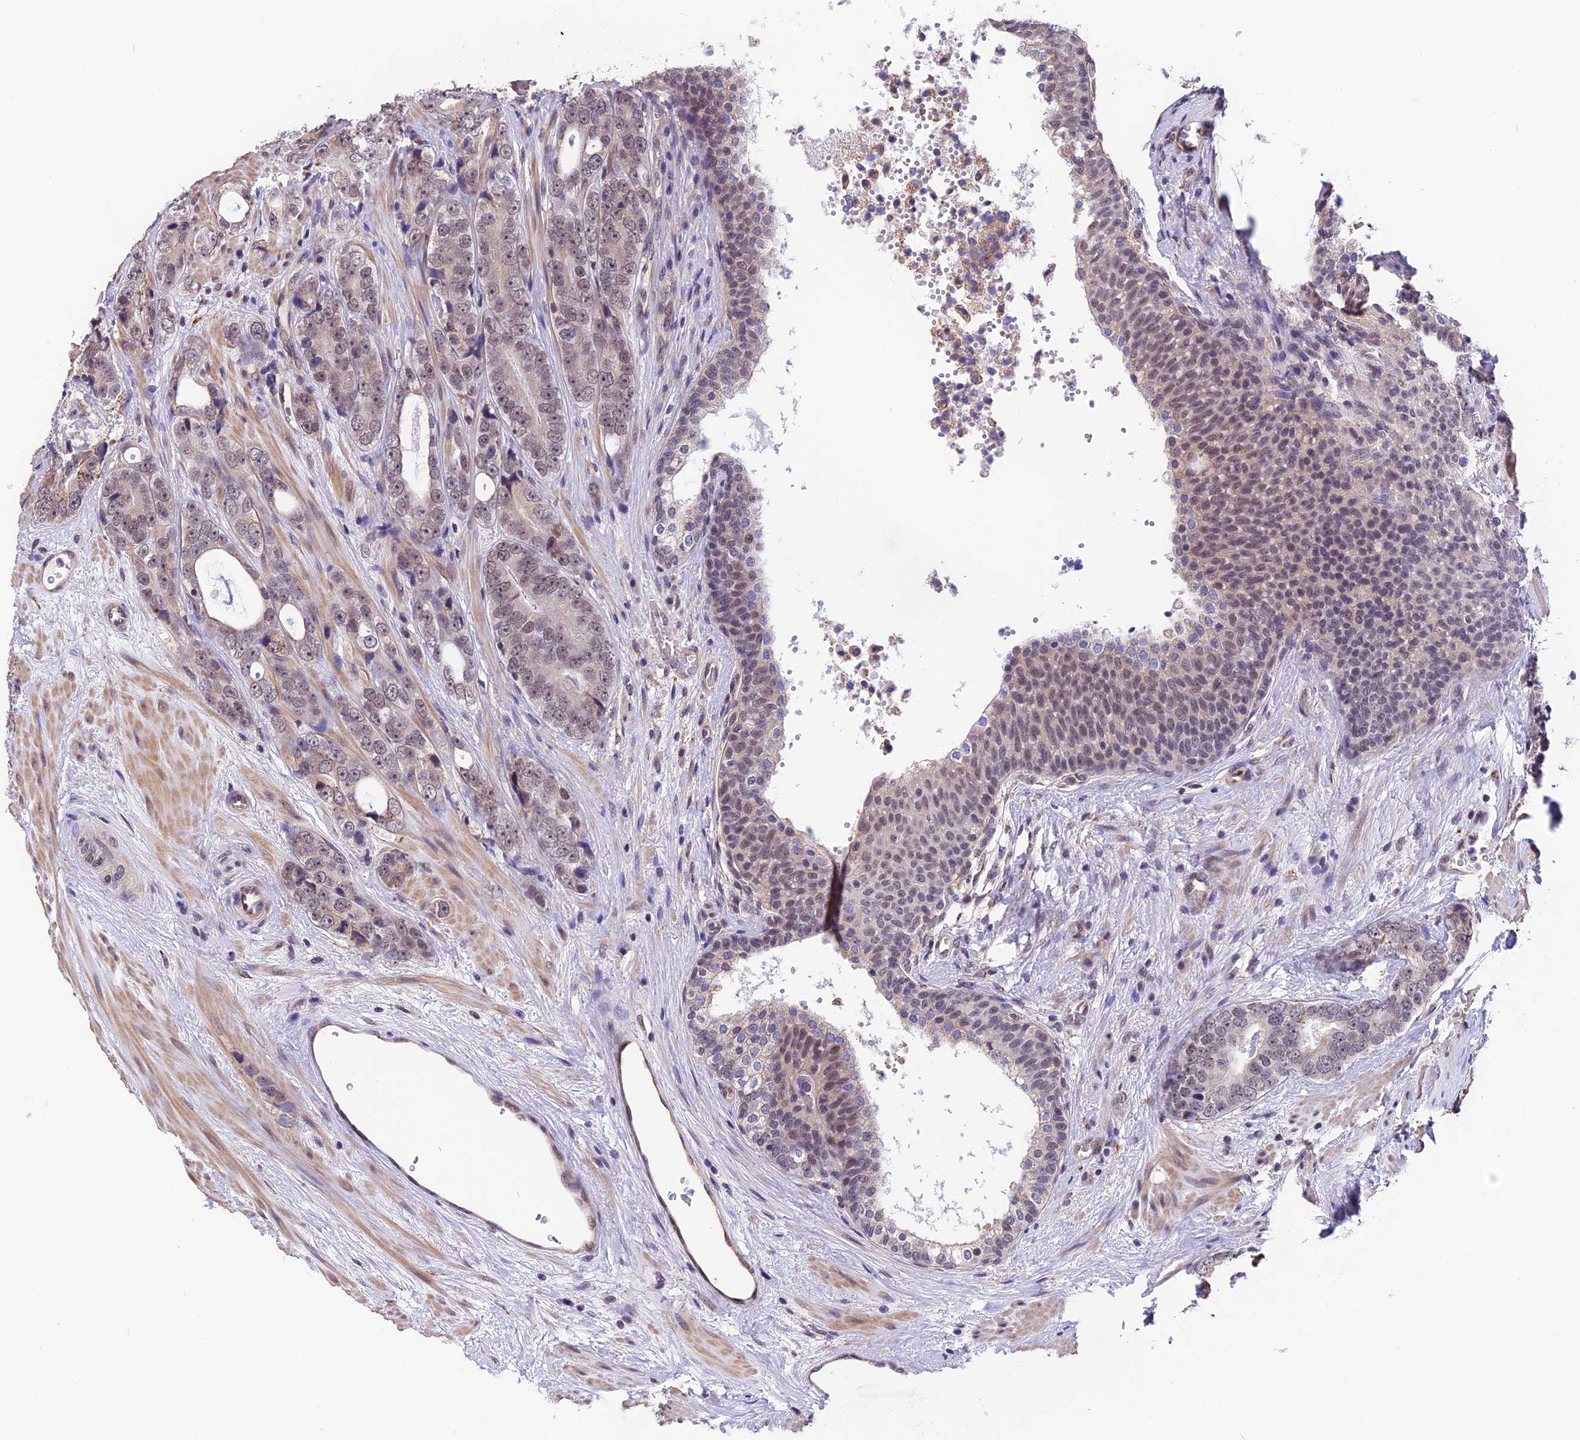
{"staining": {"intensity": "weak", "quantity": "25%-75%", "location": "nuclear"}, "tissue": "prostate cancer", "cell_type": "Tumor cells", "image_type": "cancer", "snomed": [{"axis": "morphology", "description": "Adenocarcinoma, High grade"}, {"axis": "topography", "description": "Prostate"}], "caption": "Immunohistochemical staining of human adenocarcinoma (high-grade) (prostate) shows low levels of weak nuclear protein staining in approximately 25%-75% of tumor cells. (brown staining indicates protein expression, while blue staining denotes nuclei).", "gene": "ZC3H4", "patient": {"sex": "male", "age": 56}}